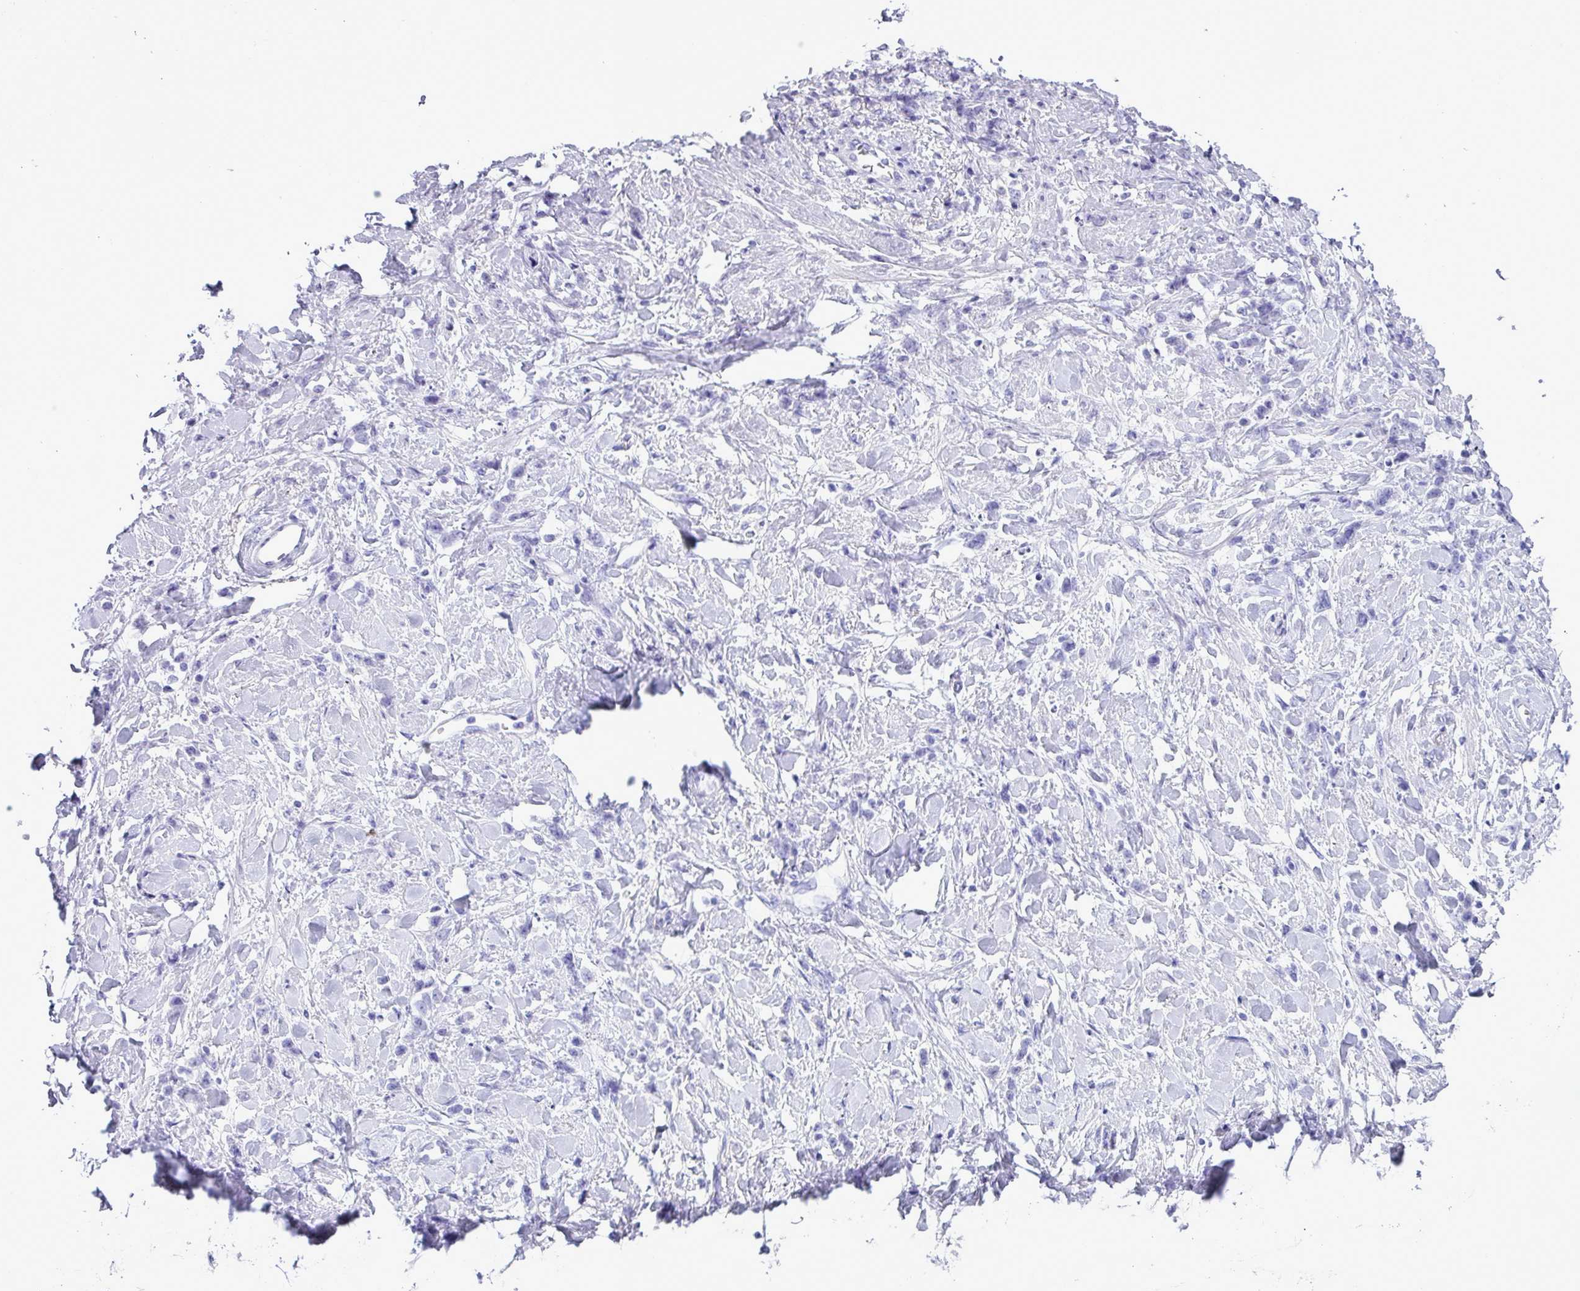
{"staining": {"intensity": "negative", "quantity": "none", "location": "none"}, "tissue": "stomach cancer", "cell_type": "Tumor cells", "image_type": "cancer", "snomed": [{"axis": "morphology", "description": "Adenocarcinoma, NOS"}, {"axis": "topography", "description": "Stomach"}], "caption": "The photomicrograph reveals no significant expression in tumor cells of stomach adenocarcinoma.", "gene": "TNFSF12", "patient": {"sex": "female", "age": 60}}